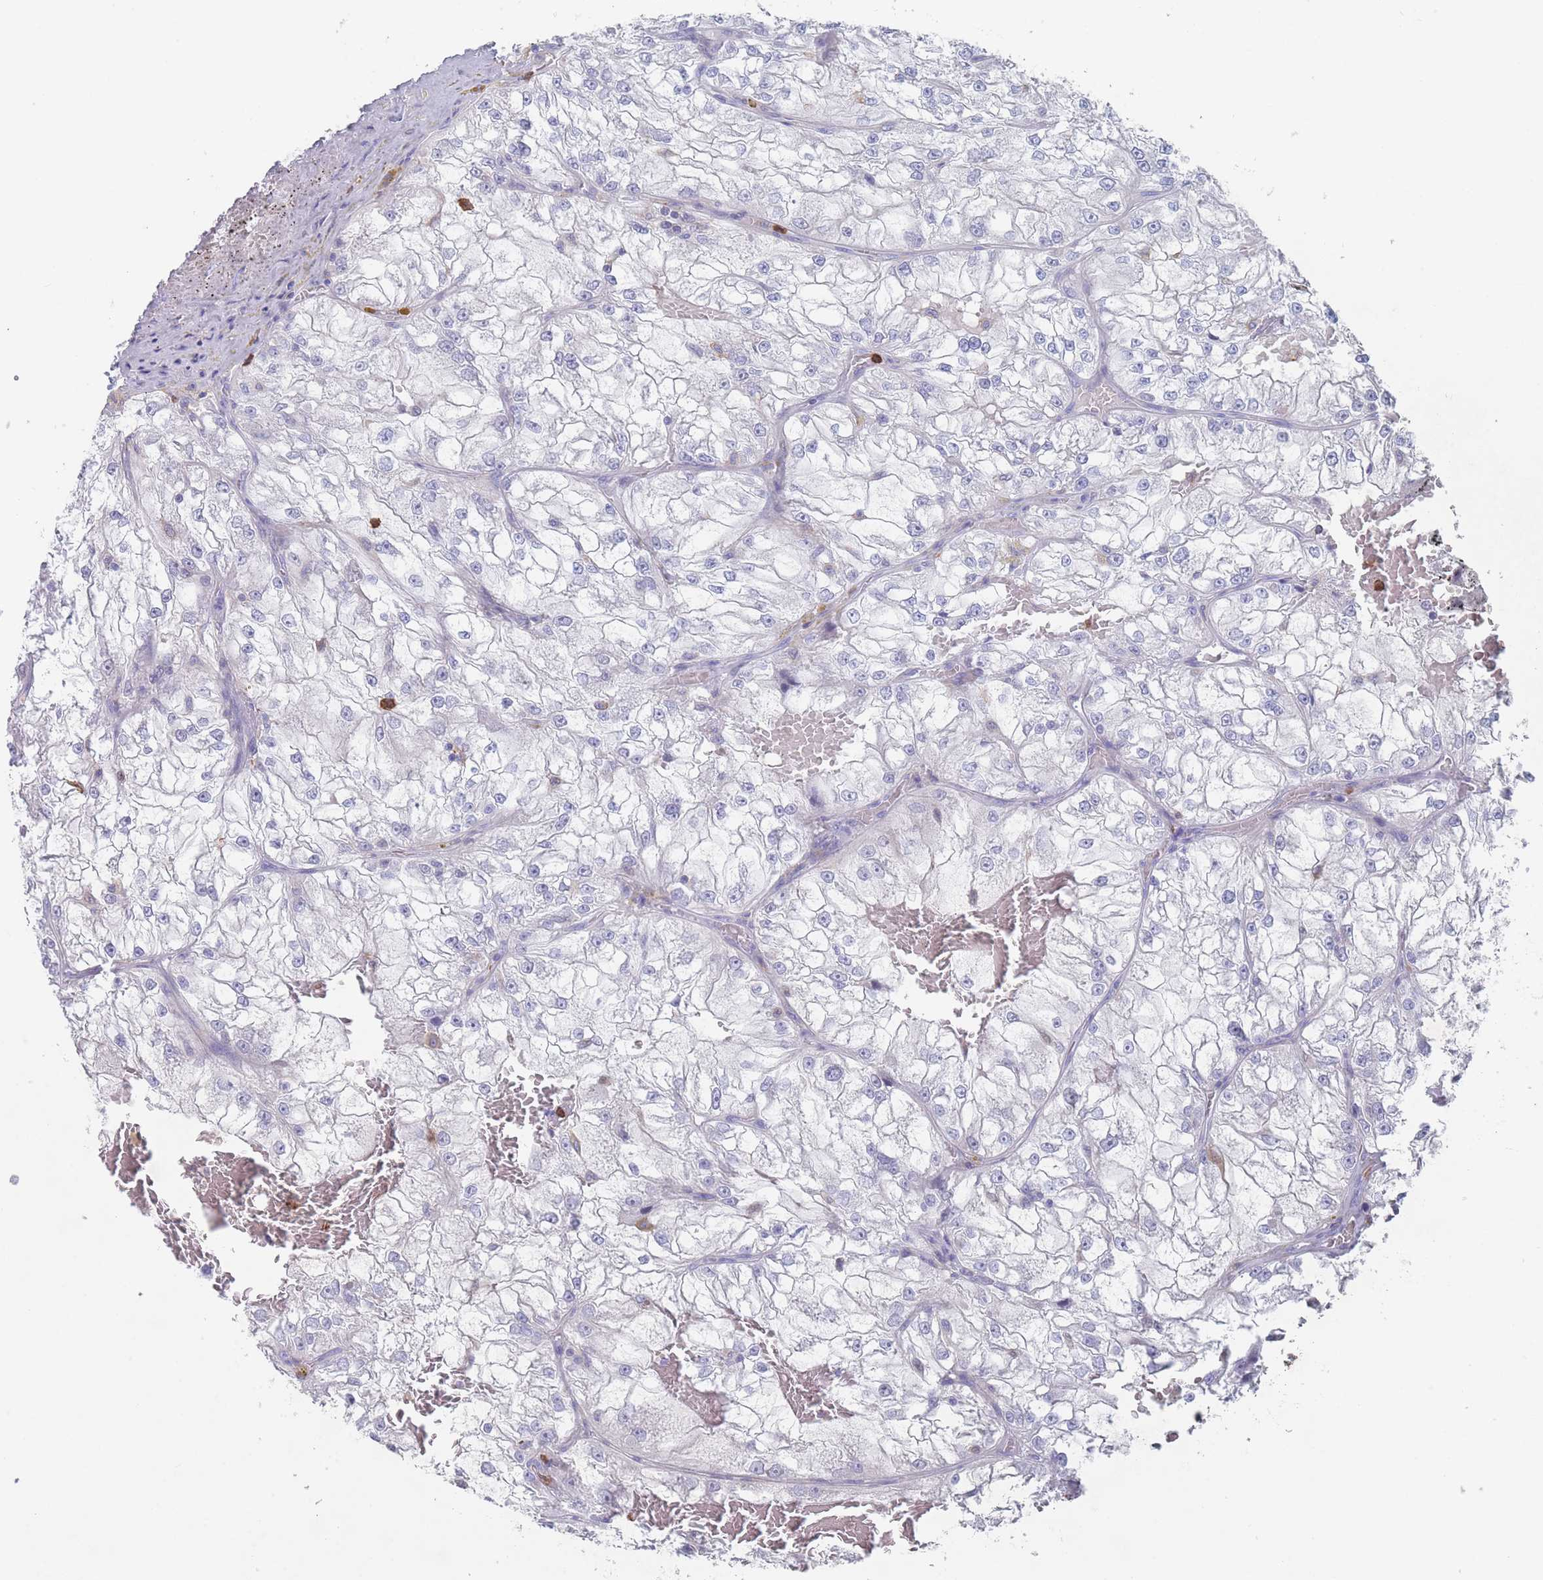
{"staining": {"intensity": "negative", "quantity": "none", "location": "none"}, "tissue": "renal cancer", "cell_type": "Tumor cells", "image_type": "cancer", "snomed": [{"axis": "morphology", "description": "Adenocarcinoma, NOS"}, {"axis": "topography", "description": "Kidney"}], "caption": "Protein analysis of renal adenocarcinoma exhibits no significant expression in tumor cells. (Brightfield microscopy of DAB (3,3'-diaminobenzidine) IHC at high magnification).", "gene": "ATP1A3", "patient": {"sex": "female", "age": 72}}